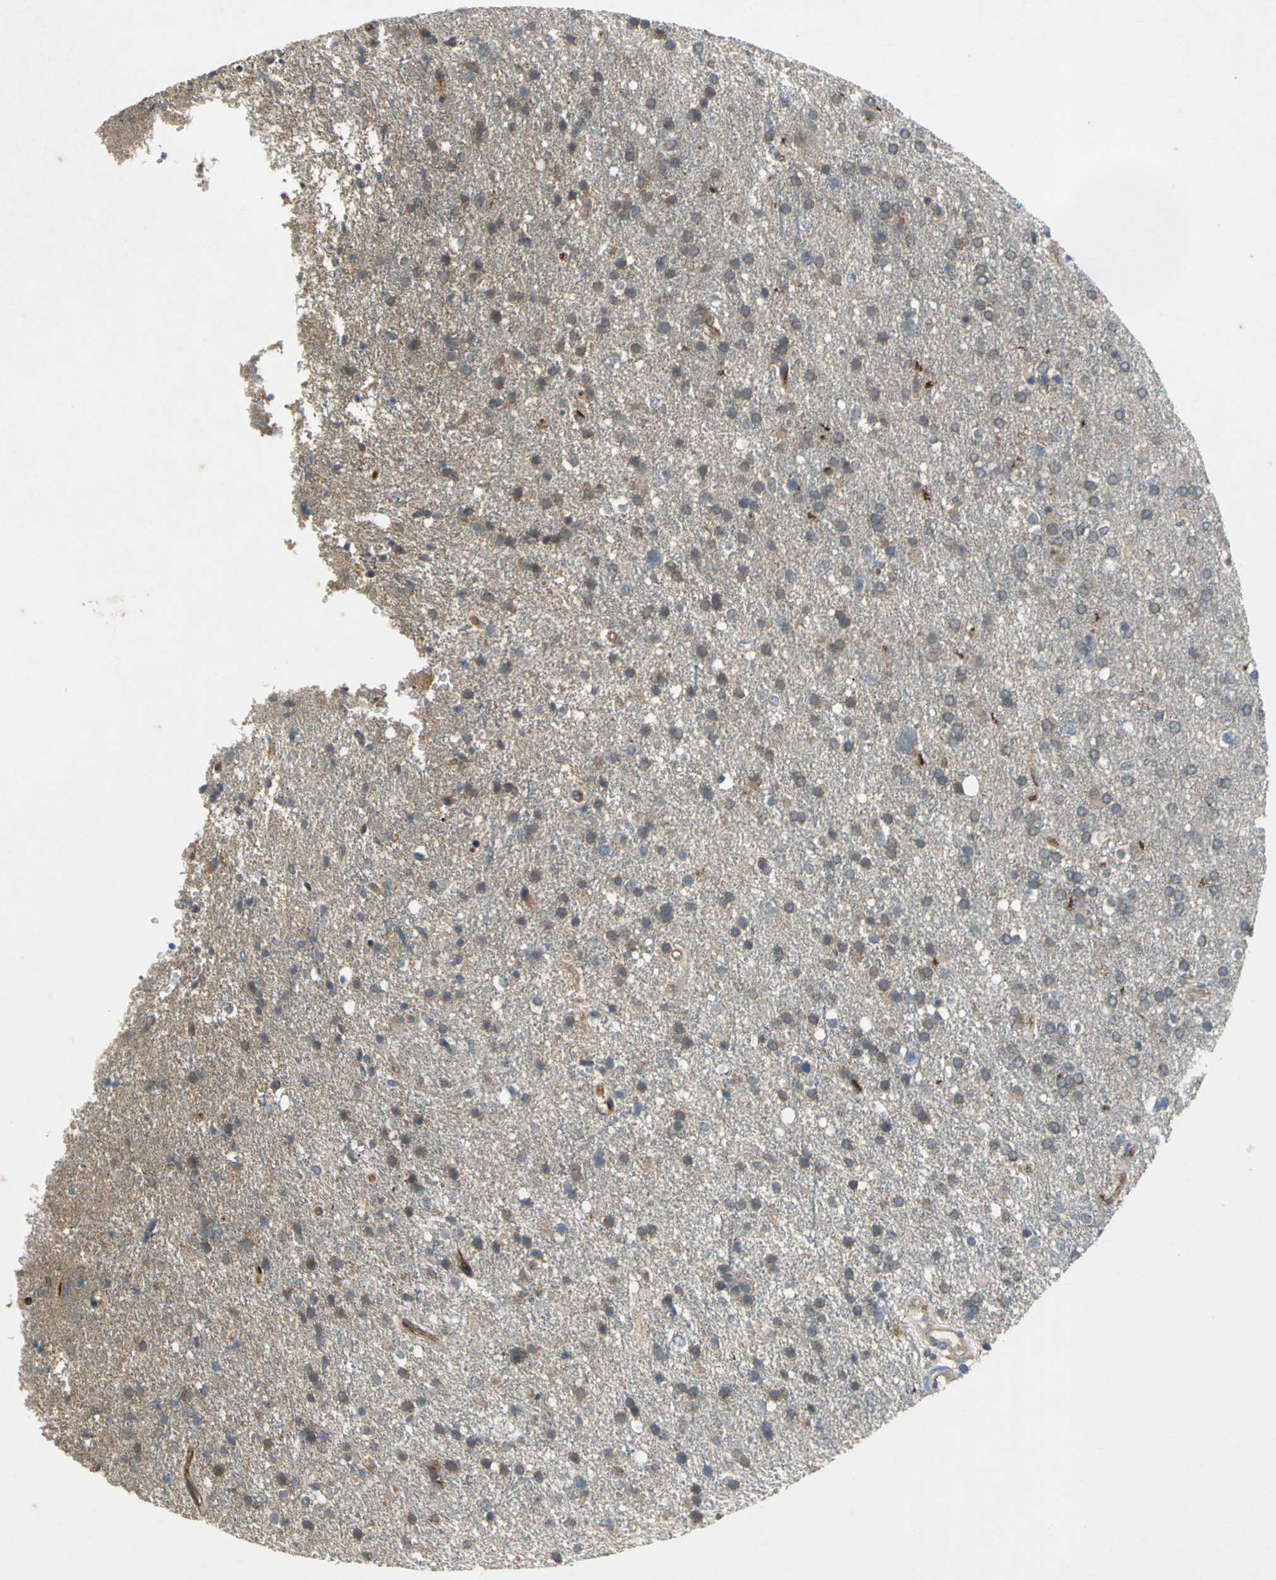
{"staining": {"intensity": "moderate", "quantity": "25%-75%", "location": "cytoplasmic/membranous"}, "tissue": "glioma", "cell_type": "Tumor cells", "image_type": "cancer", "snomed": [{"axis": "morphology", "description": "Glioma, malignant, High grade"}, {"axis": "topography", "description": "Brain"}], "caption": "Immunohistochemical staining of human glioma exhibits medium levels of moderate cytoplasmic/membranous staining in about 25%-75% of tumor cells.", "gene": "EMCN", "patient": {"sex": "male", "age": 33}}